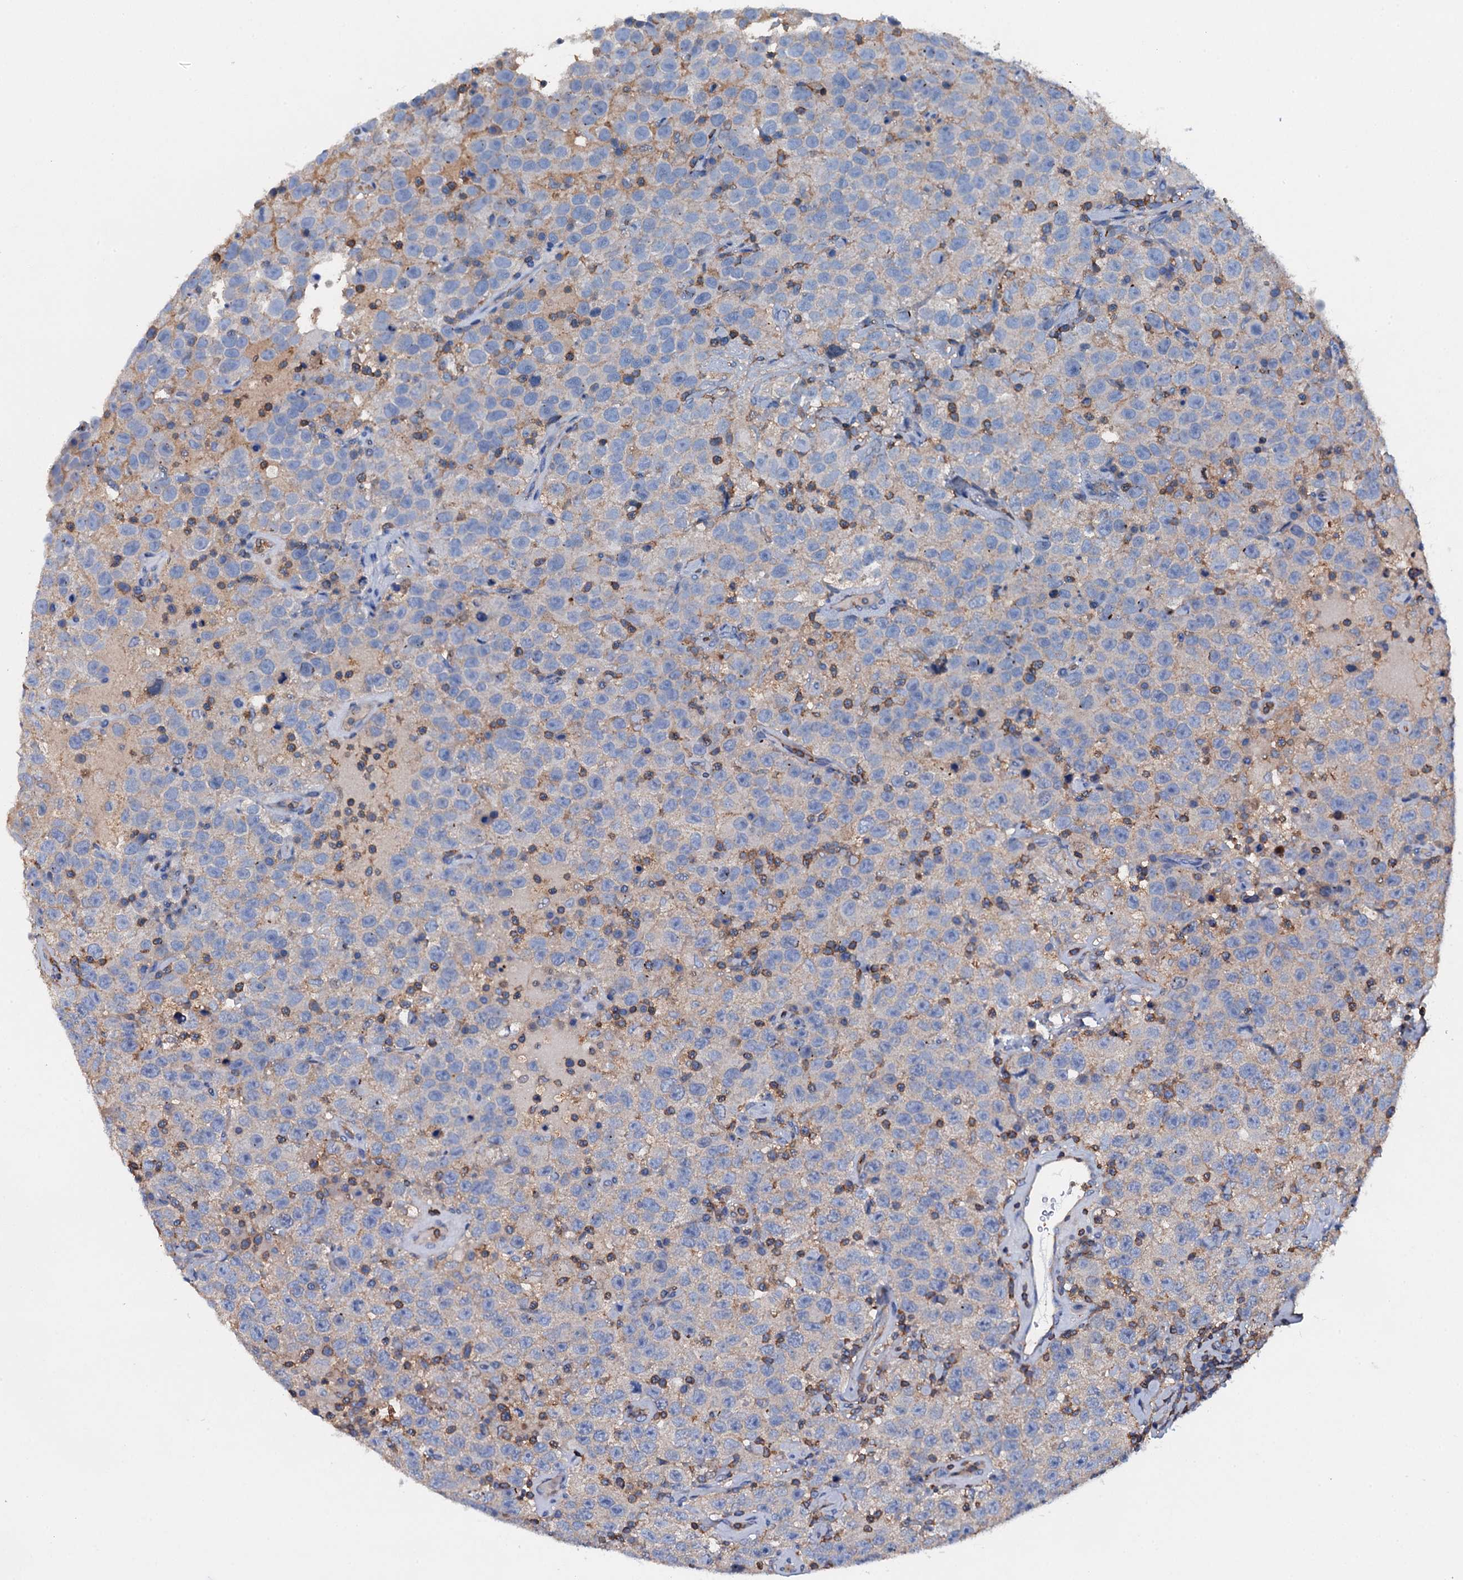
{"staining": {"intensity": "negative", "quantity": "none", "location": "none"}, "tissue": "testis cancer", "cell_type": "Tumor cells", "image_type": "cancer", "snomed": [{"axis": "morphology", "description": "Seminoma, NOS"}, {"axis": "topography", "description": "Testis"}], "caption": "IHC histopathology image of seminoma (testis) stained for a protein (brown), which demonstrates no staining in tumor cells. The staining is performed using DAB (3,3'-diaminobenzidine) brown chromogen with nuclei counter-stained in using hematoxylin.", "gene": "MS4A4E", "patient": {"sex": "male", "age": 41}}